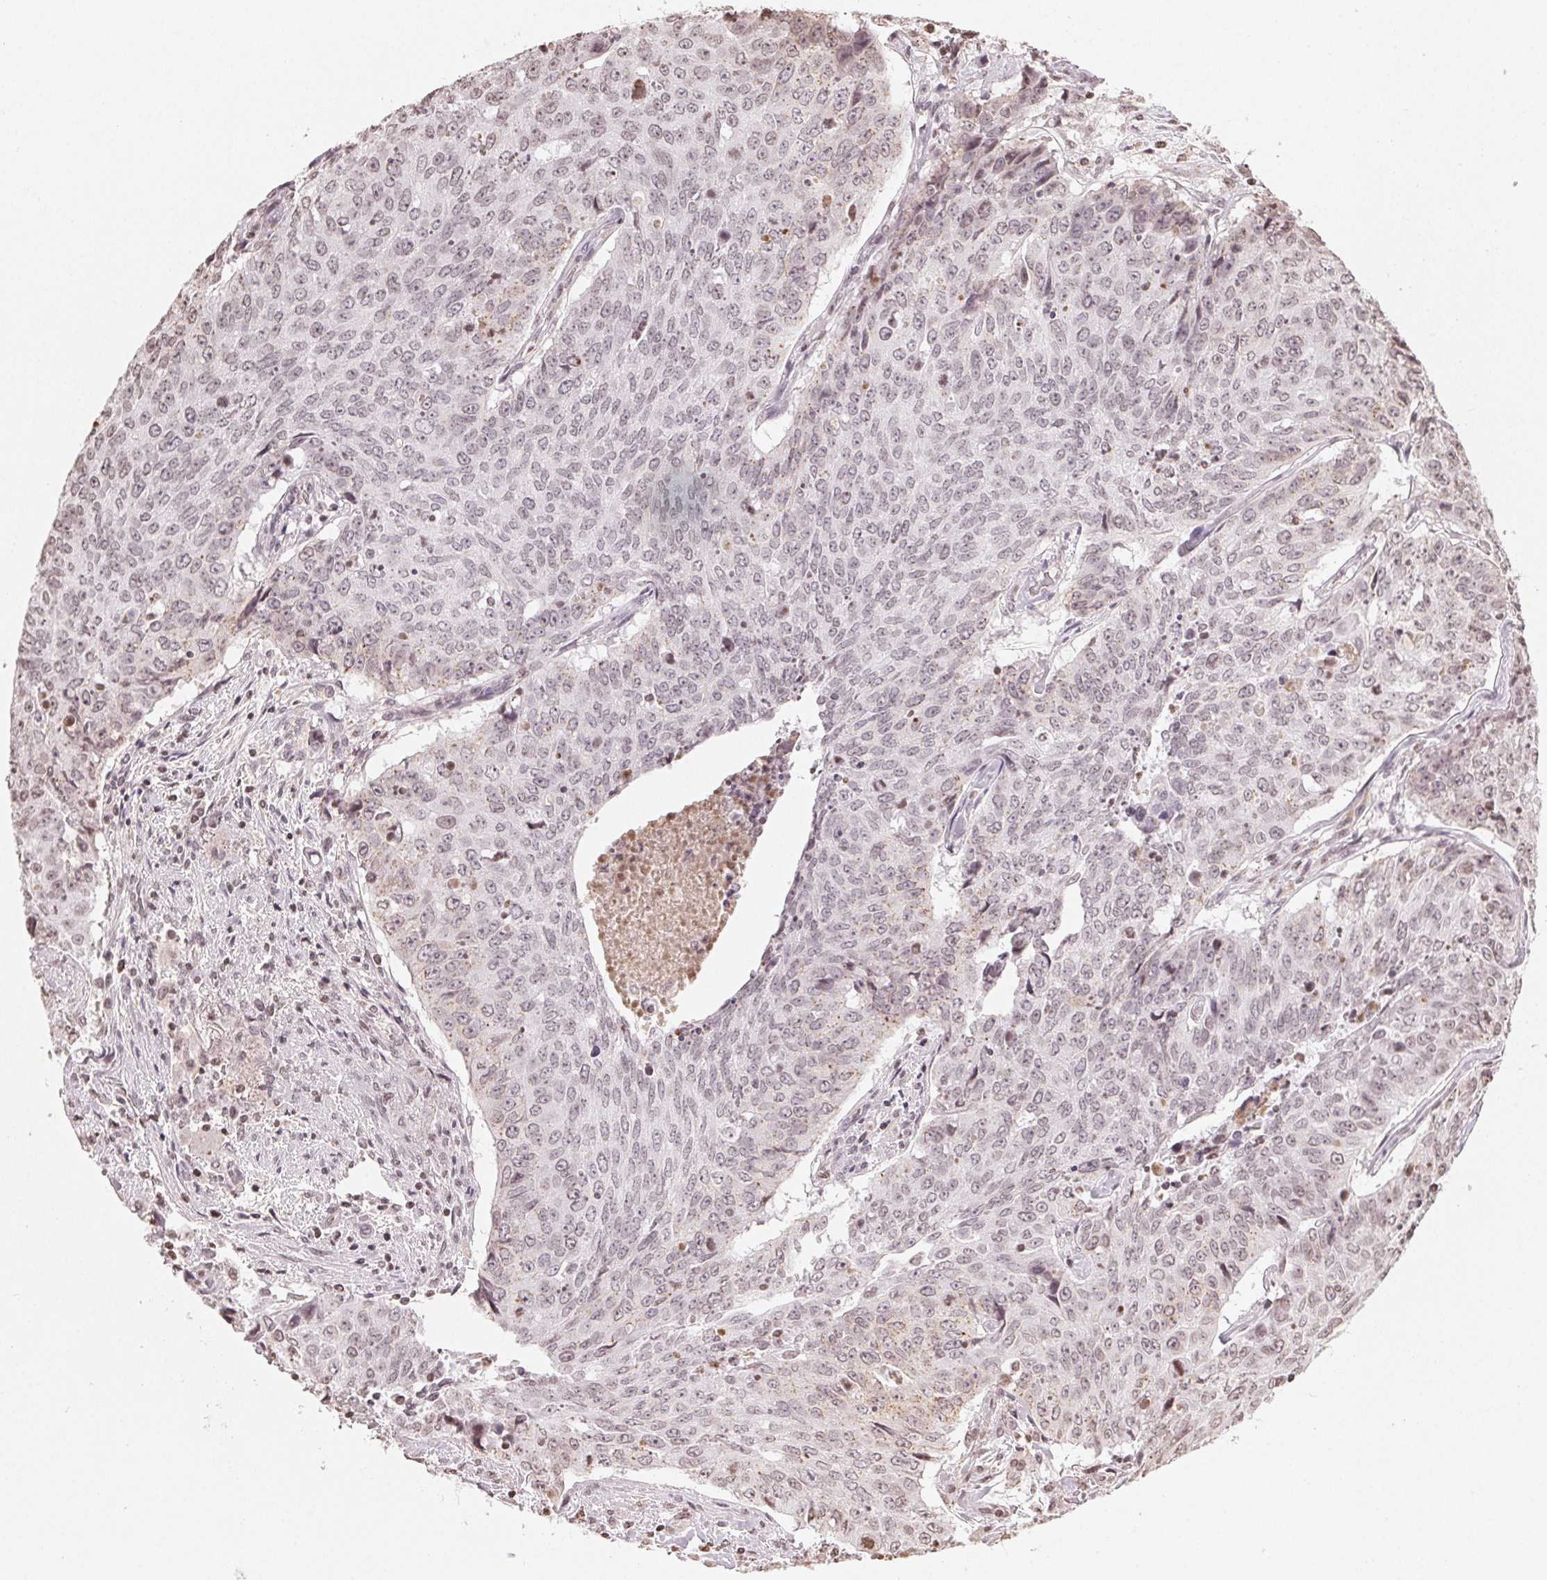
{"staining": {"intensity": "weak", "quantity": "<25%", "location": "nuclear"}, "tissue": "lung cancer", "cell_type": "Tumor cells", "image_type": "cancer", "snomed": [{"axis": "morphology", "description": "Normal tissue, NOS"}, {"axis": "morphology", "description": "Squamous cell carcinoma, NOS"}, {"axis": "topography", "description": "Bronchus"}, {"axis": "topography", "description": "Lung"}], "caption": "Immunohistochemistry micrograph of human lung cancer stained for a protein (brown), which shows no expression in tumor cells. (DAB immunohistochemistry (IHC) with hematoxylin counter stain).", "gene": "TBP", "patient": {"sex": "male", "age": 64}}